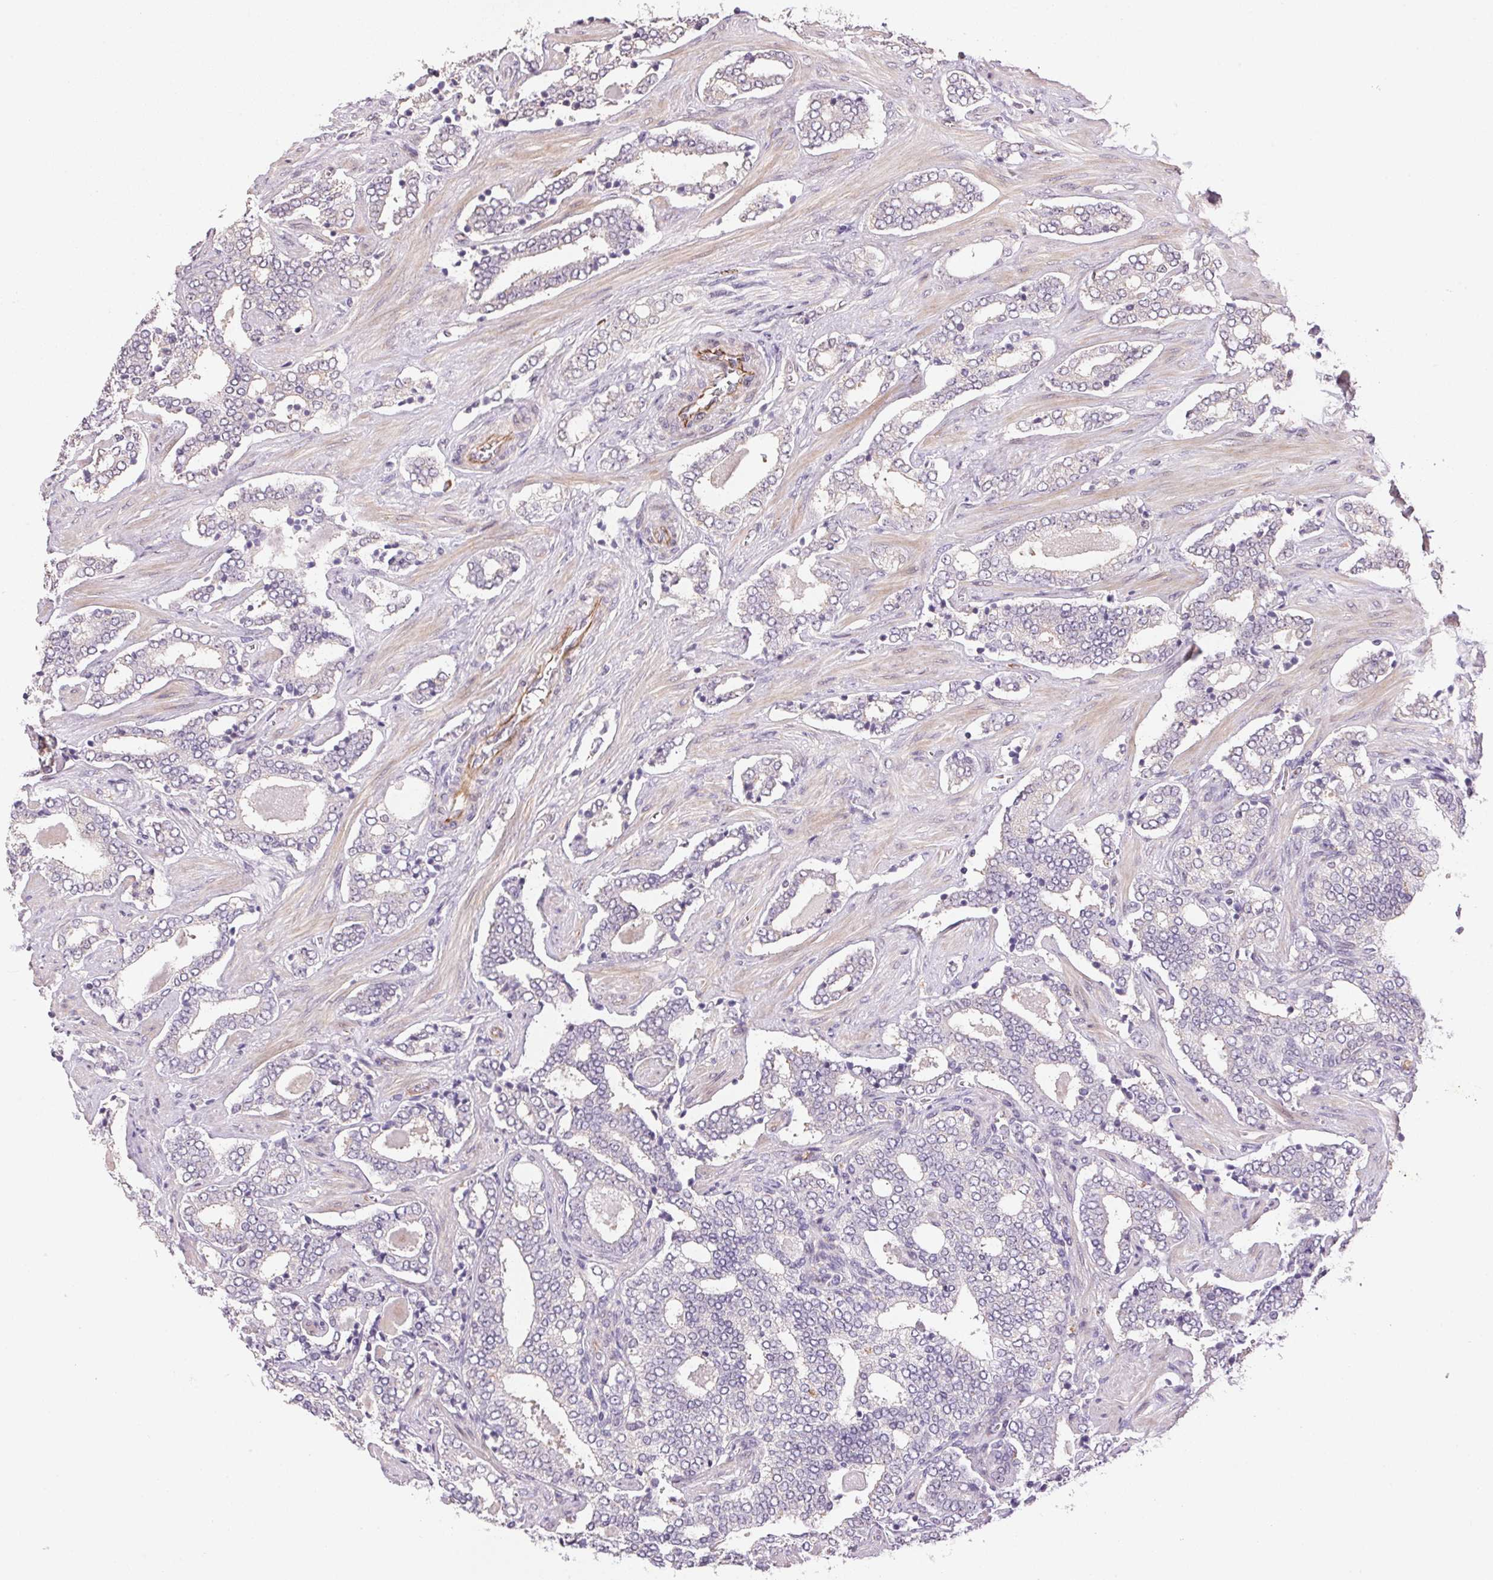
{"staining": {"intensity": "negative", "quantity": "none", "location": "none"}, "tissue": "prostate cancer", "cell_type": "Tumor cells", "image_type": "cancer", "snomed": [{"axis": "morphology", "description": "Adenocarcinoma, High grade"}, {"axis": "topography", "description": "Prostate"}], "caption": "This is an immunohistochemistry (IHC) image of high-grade adenocarcinoma (prostate). There is no positivity in tumor cells.", "gene": "GYG2", "patient": {"sex": "male", "age": 60}}